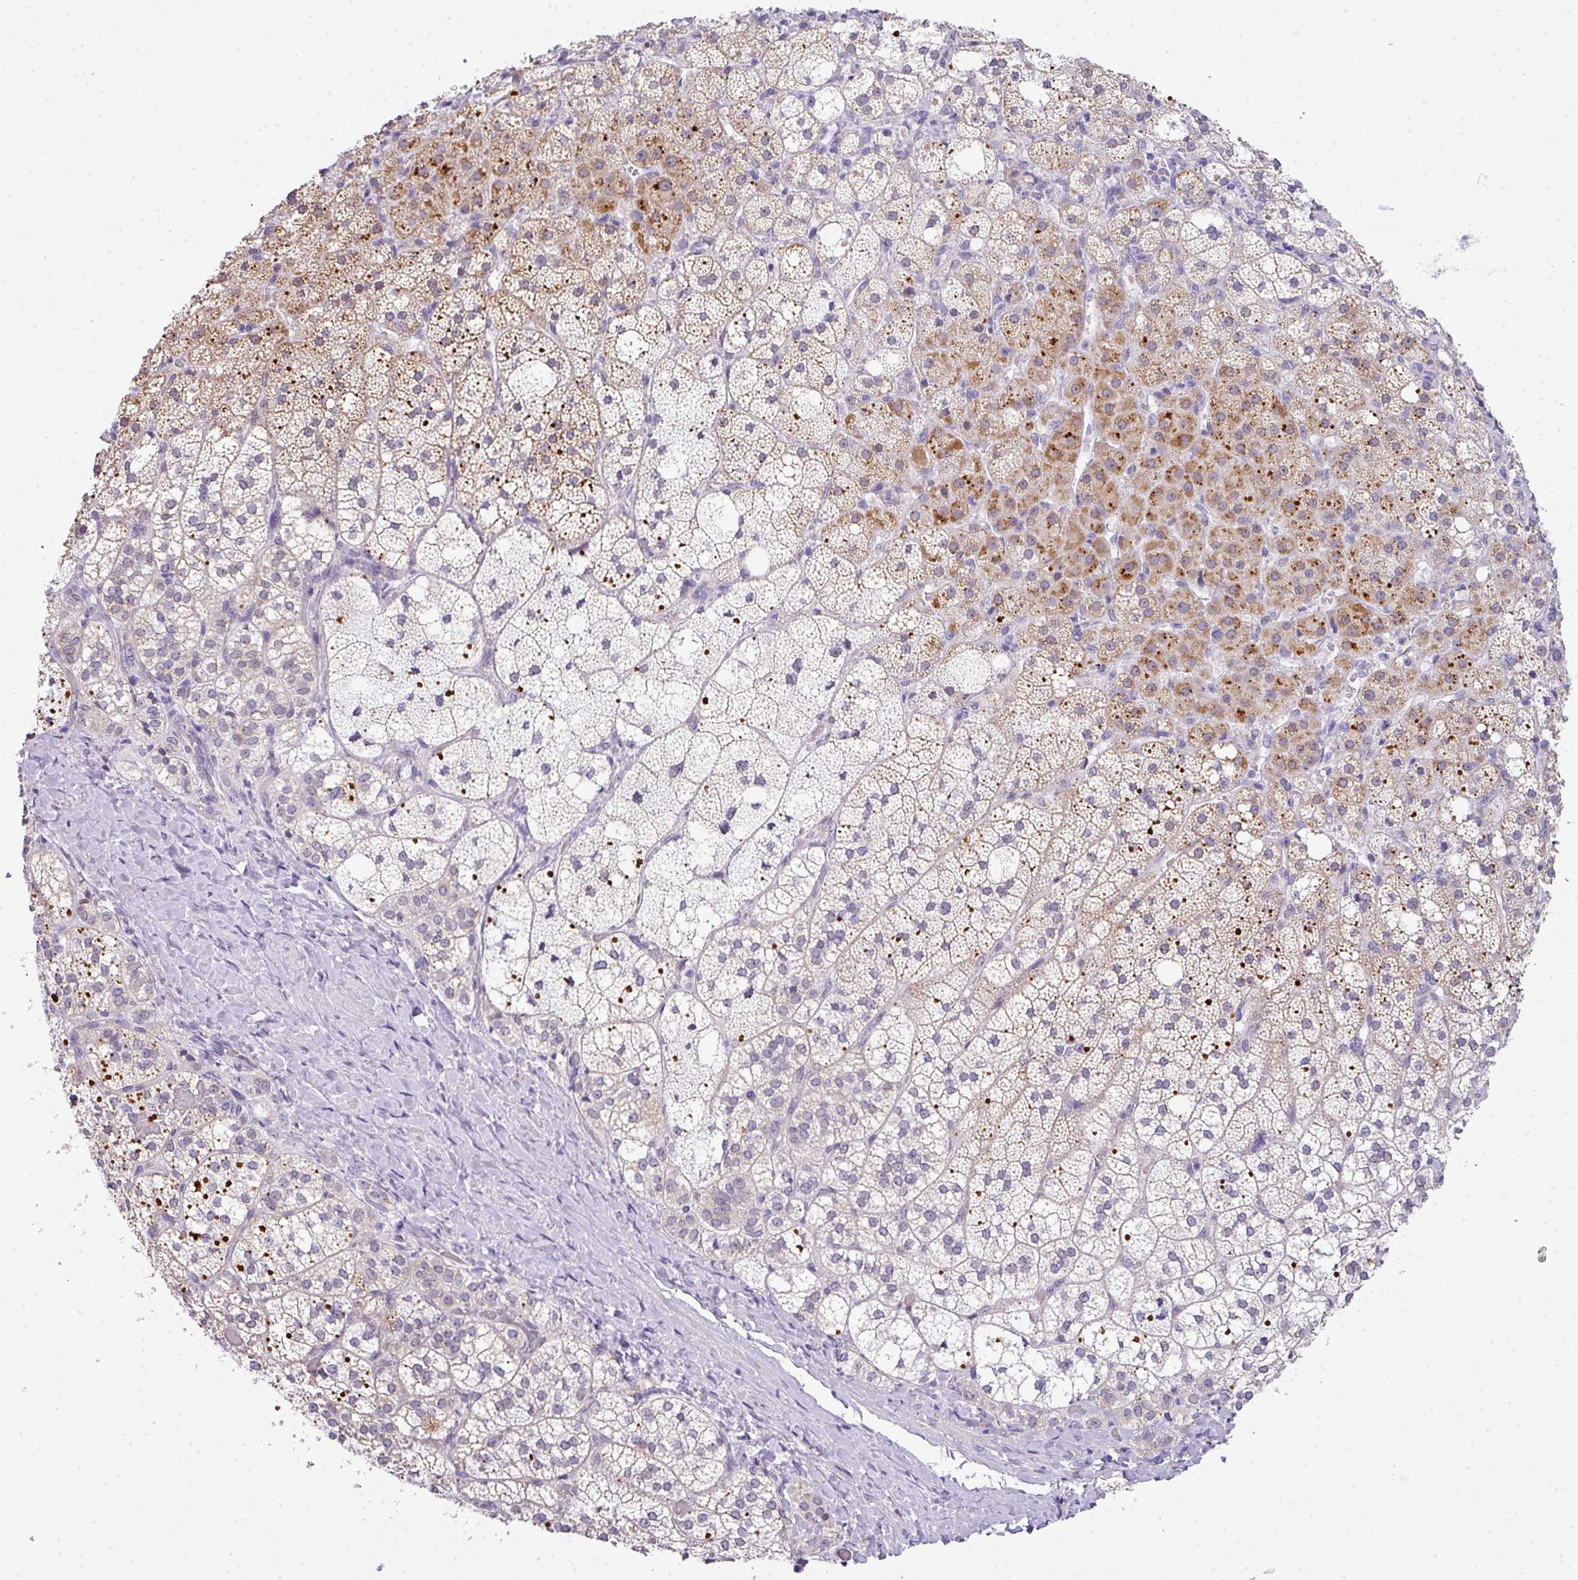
{"staining": {"intensity": "moderate", "quantity": "25%-75%", "location": "cytoplasmic/membranous"}, "tissue": "adrenal gland", "cell_type": "Glandular cells", "image_type": "normal", "snomed": [{"axis": "morphology", "description": "Normal tissue, NOS"}, {"axis": "topography", "description": "Adrenal gland"}], "caption": "Moderate cytoplasmic/membranous positivity for a protein is seen in approximately 25%-75% of glandular cells of unremarkable adrenal gland using immunohistochemistry.", "gene": "GCG", "patient": {"sex": "male", "age": 53}}